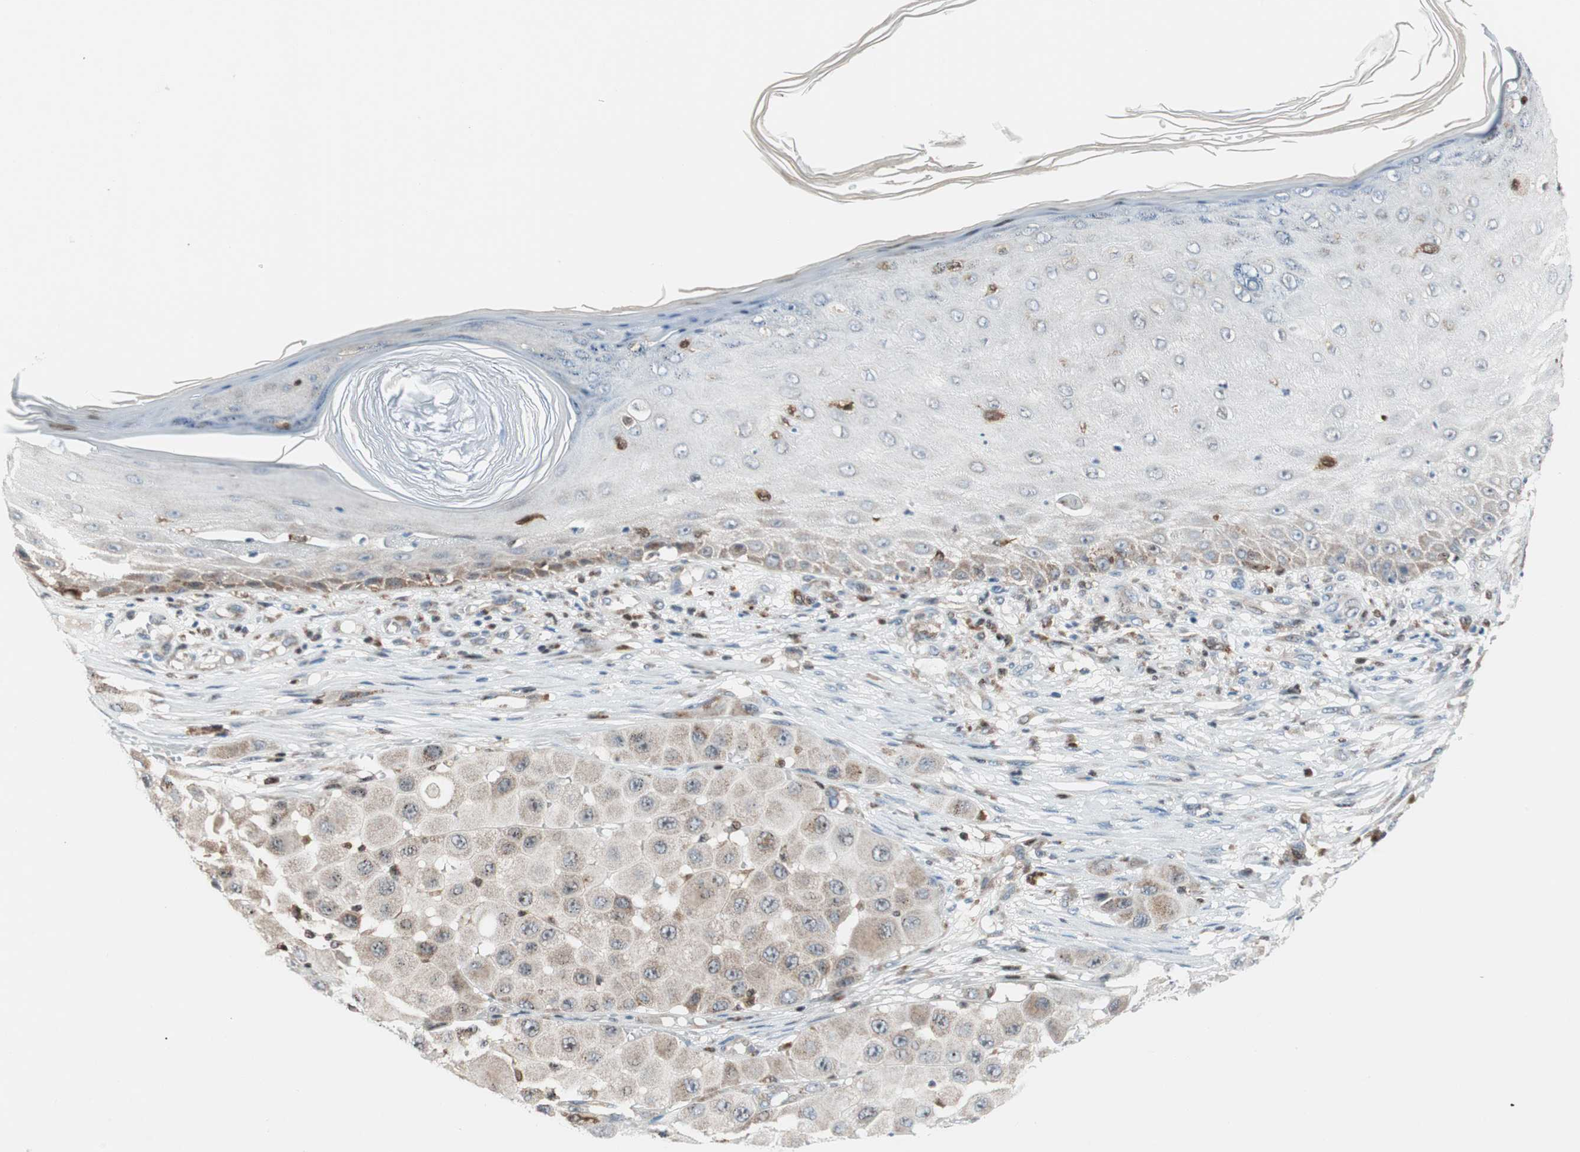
{"staining": {"intensity": "weak", "quantity": "<25%", "location": "cytoplasmic/membranous"}, "tissue": "melanoma", "cell_type": "Tumor cells", "image_type": "cancer", "snomed": [{"axis": "morphology", "description": "Malignant melanoma, NOS"}, {"axis": "topography", "description": "Skin"}], "caption": "Tumor cells are negative for protein expression in human melanoma. (Immunohistochemistry (ihc), brightfield microscopy, high magnification).", "gene": "RGS10", "patient": {"sex": "female", "age": 81}}